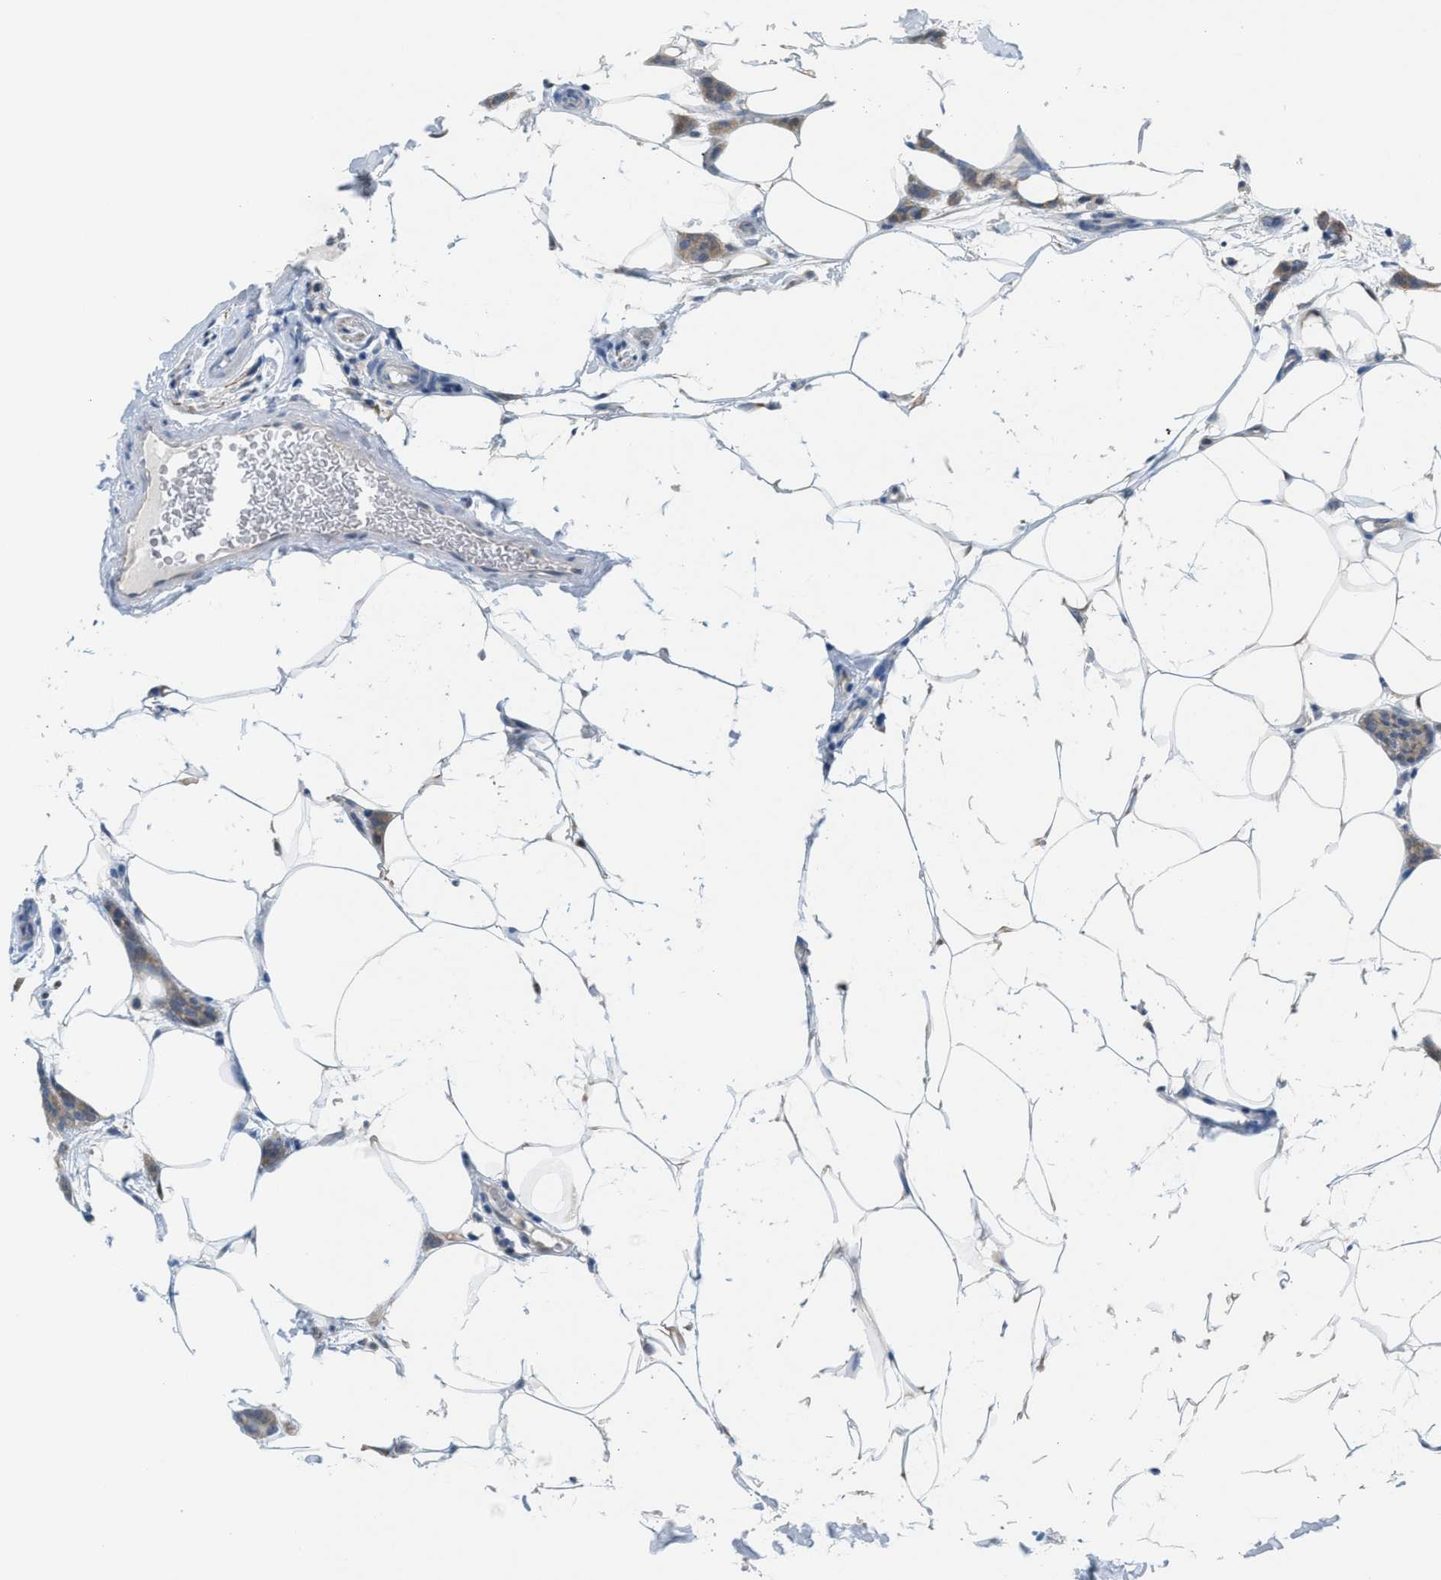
{"staining": {"intensity": "weak", "quantity": "<25%", "location": "cytoplasmic/membranous"}, "tissue": "breast cancer", "cell_type": "Tumor cells", "image_type": "cancer", "snomed": [{"axis": "morphology", "description": "Lobular carcinoma"}, {"axis": "topography", "description": "Skin"}, {"axis": "topography", "description": "Breast"}], "caption": "A photomicrograph of lobular carcinoma (breast) stained for a protein shows no brown staining in tumor cells.", "gene": "PPM1D", "patient": {"sex": "female", "age": 46}}